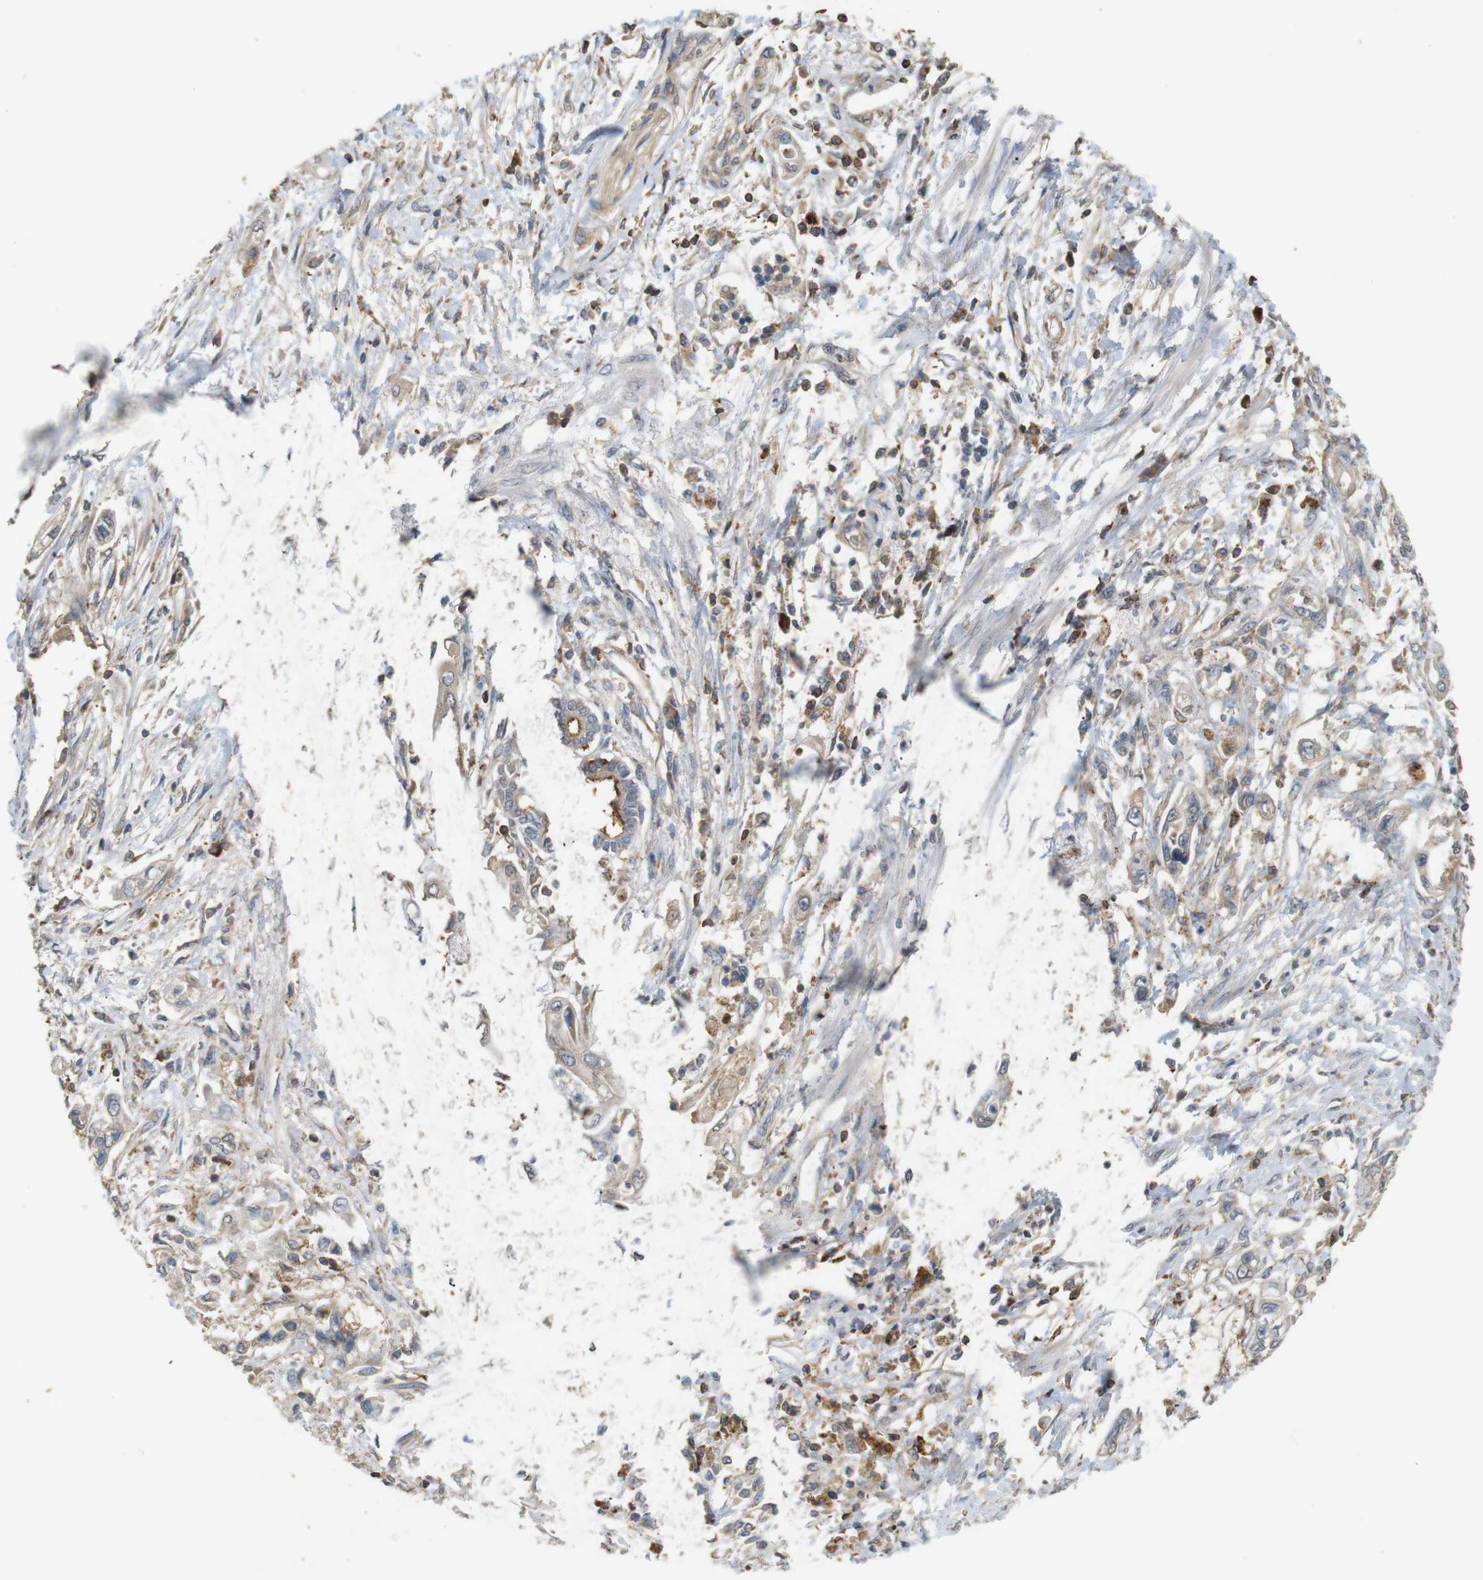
{"staining": {"intensity": "weak", "quantity": ">75%", "location": "cytoplasmic/membranous"}, "tissue": "pancreatic cancer", "cell_type": "Tumor cells", "image_type": "cancer", "snomed": [{"axis": "morphology", "description": "Adenocarcinoma, NOS"}, {"axis": "topography", "description": "Pancreas"}], "caption": "Pancreatic adenocarcinoma was stained to show a protein in brown. There is low levels of weak cytoplasmic/membranous positivity in about >75% of tumor cells.", "gene": "KSR1", "patient": {"sex": "male", "age": 56}}